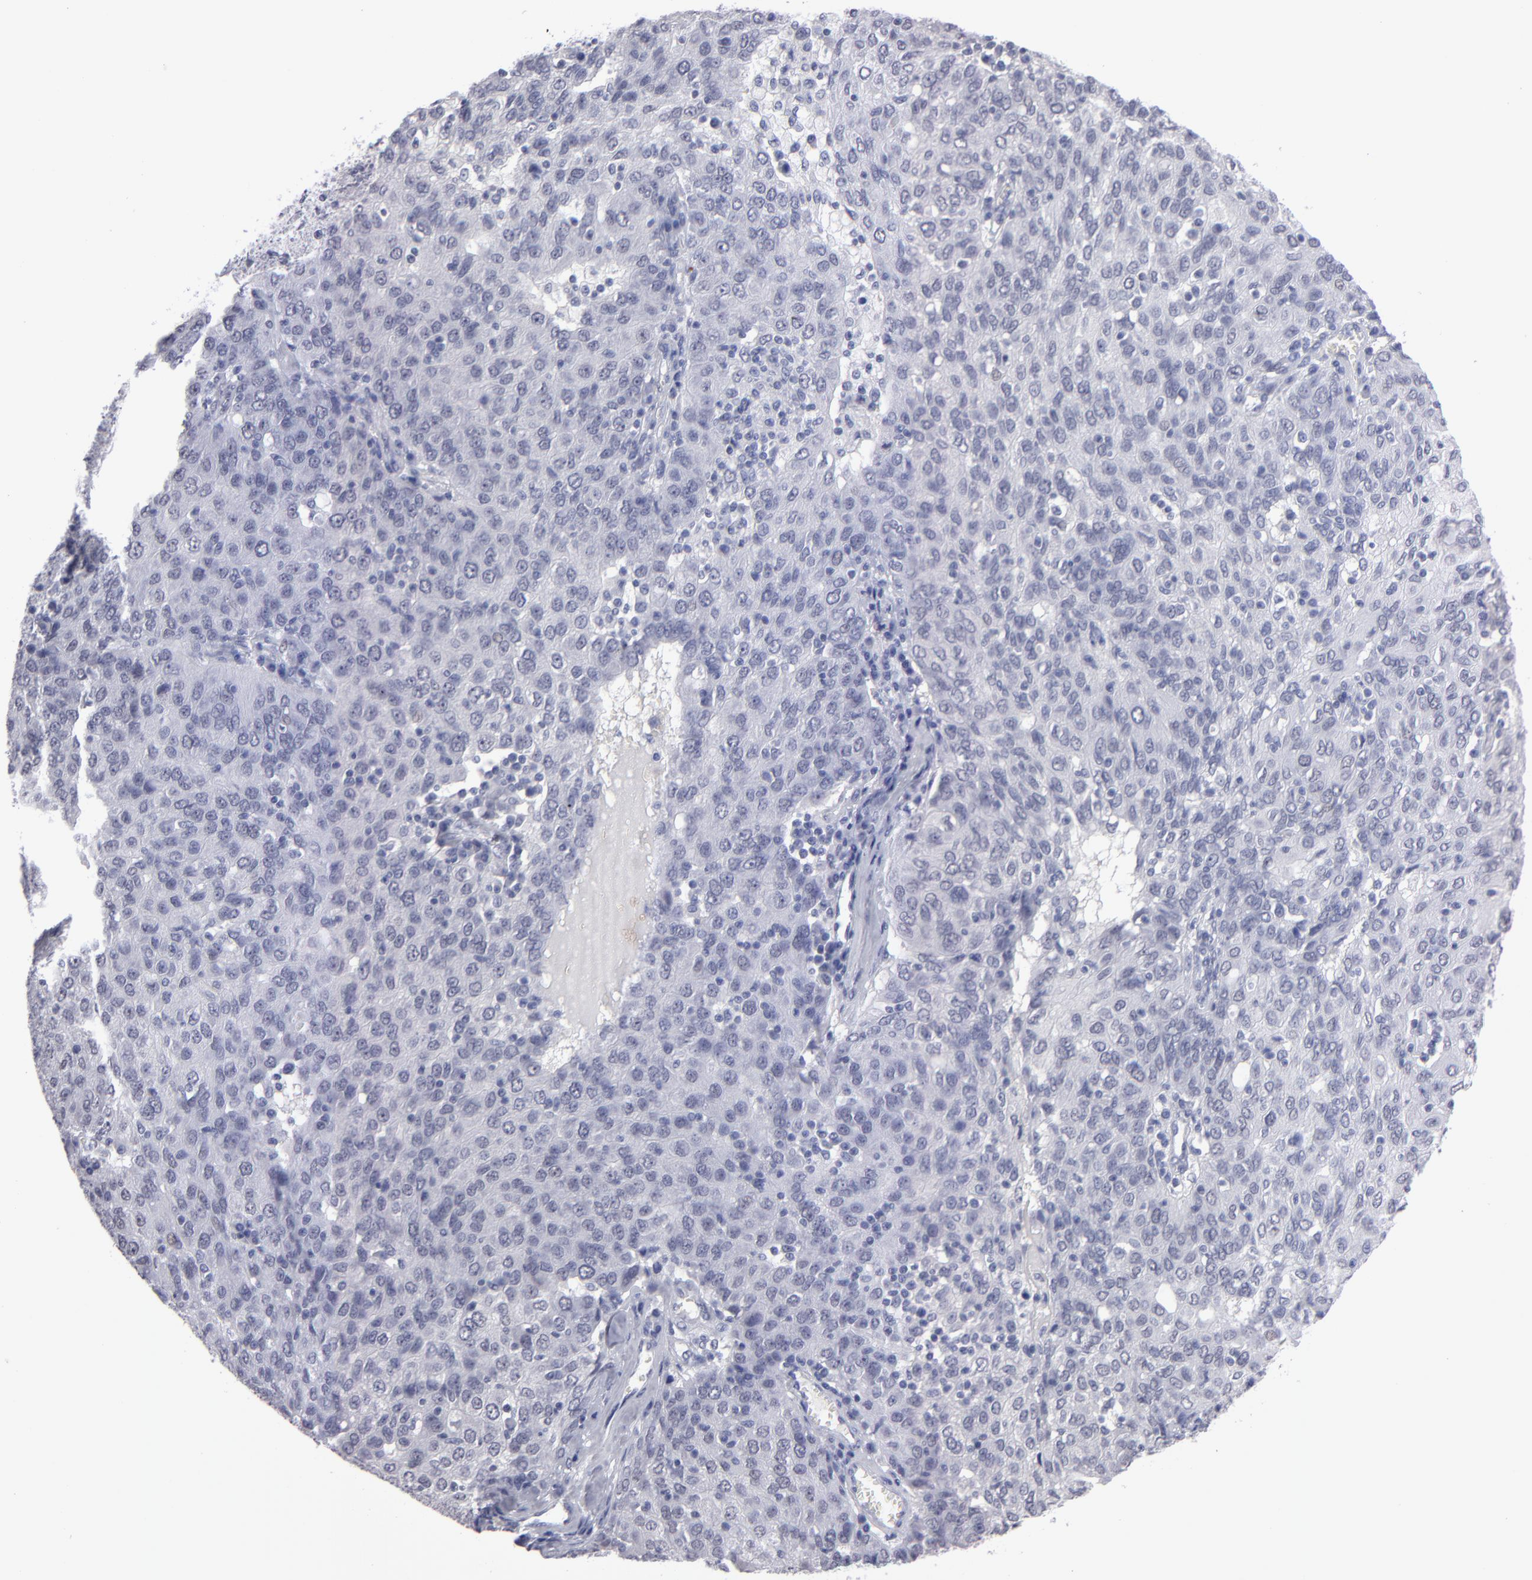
{"staining": {"intensity": "negative", "quantity": "none", "location": "none"}, "tissue": "ovarian cancer", "cell_type": "Tumor cells", "image_type": "cancer", "snomed": [{"axis": "morphology", "description": "Carcinoma, endometroid"}, {"axis": "topography", "description": "Ovary"}], "caption": "Immunohistochemical staining of endometroid carcinoma (ovarian) reveals no significant positivity in tumor cells.", "gene": "TEX11", "patient": {"sex": "female", "age": 50}}